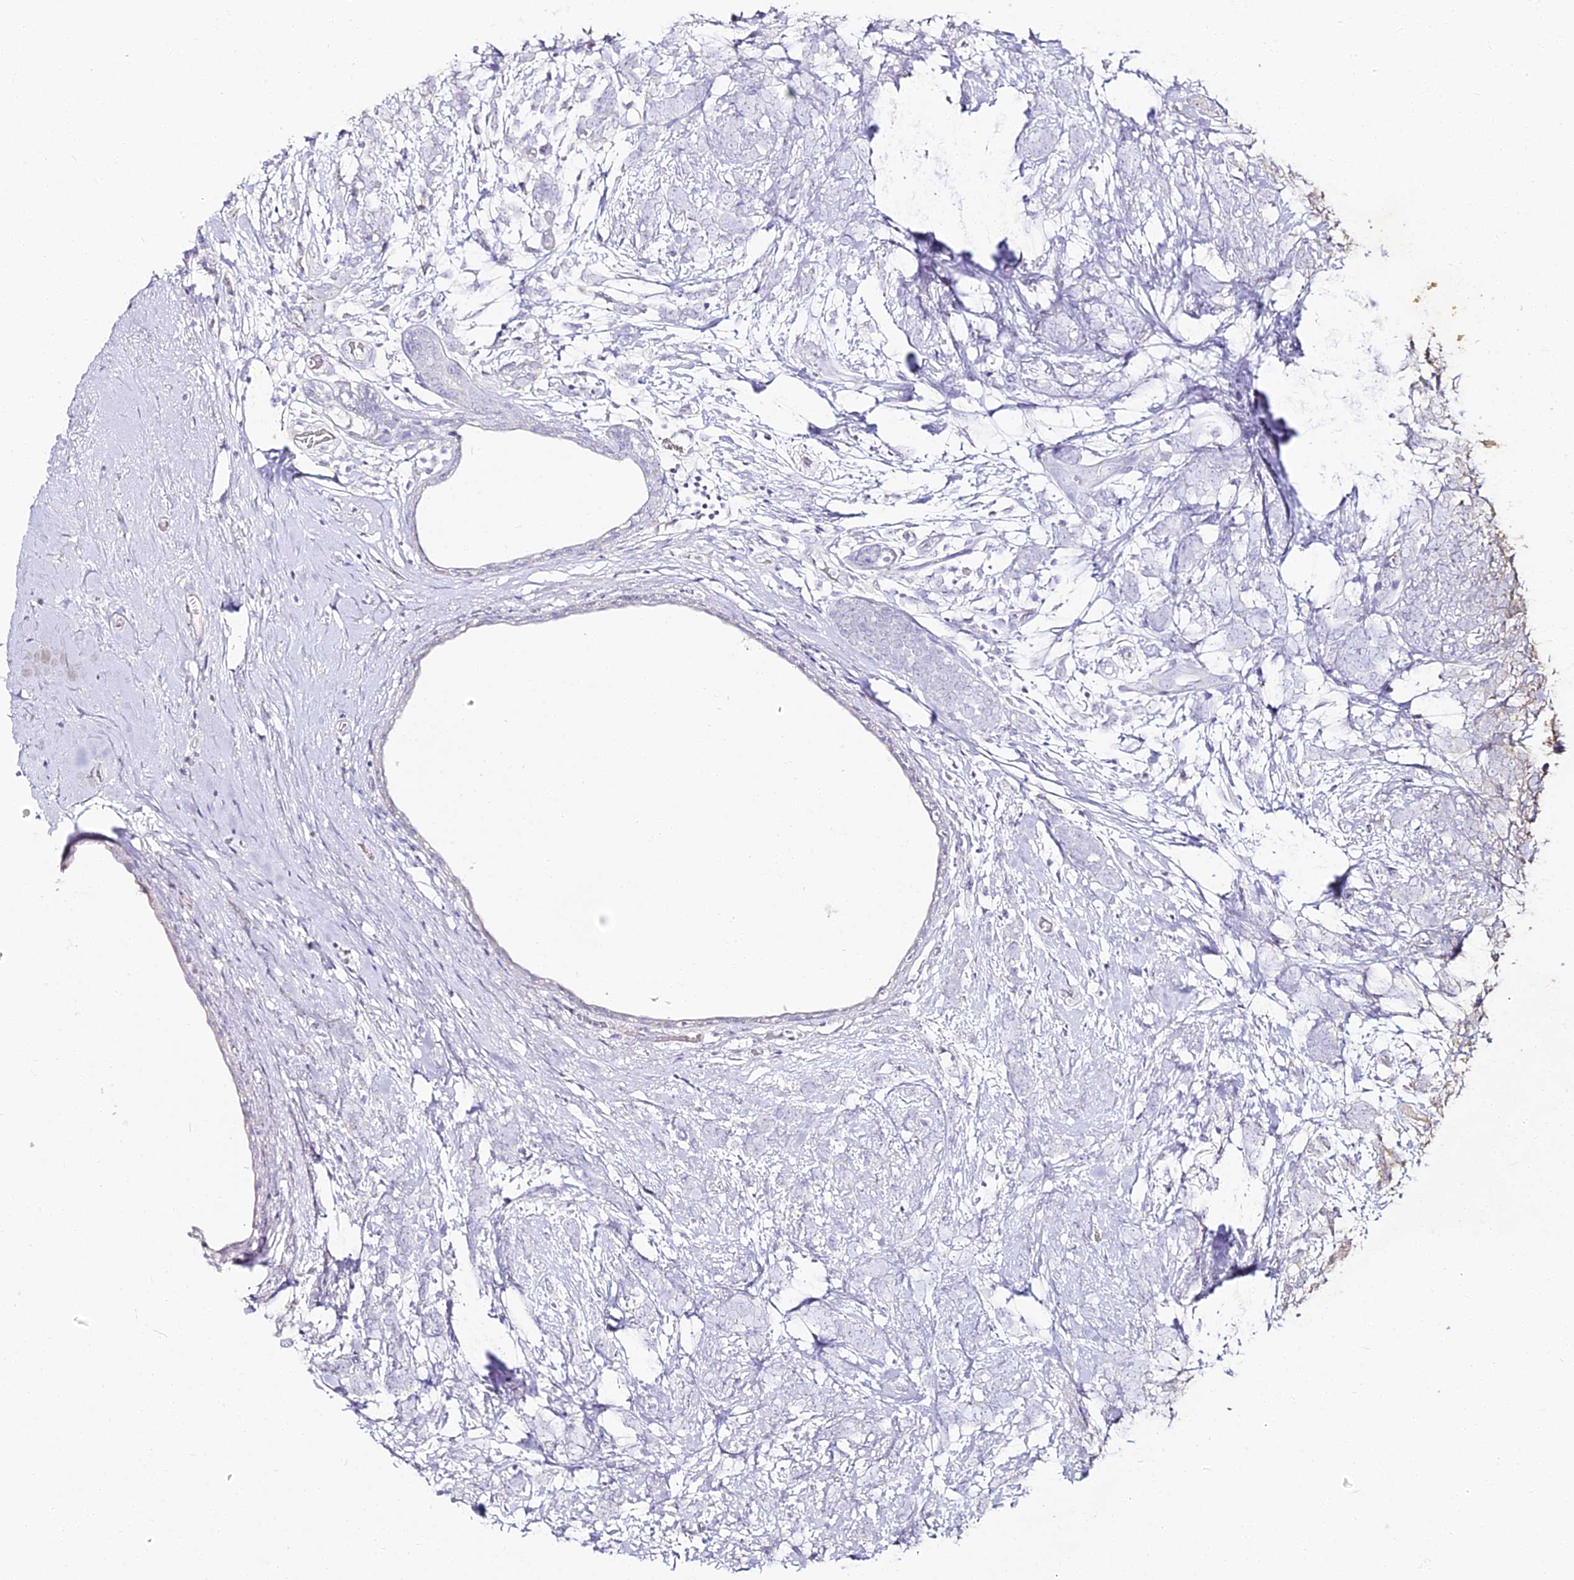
{"staining": {"intensity": "negative", "quantity": "none", "location": "none"}, "tissue": "breast cancer", "cell_type": "Tumor cells", "image_type": "cancer", "snomed": [{"axis": "morphology", "description": "Lobular carcinoma"}, {"axis": "topography", "description": "Breast"}], "caption": "Tumor cells are negative for brown protein staining in breast cancer (lobular carcinoma).", "gene": "ALPG", "patient": {"sex": "female", "age": 58}}